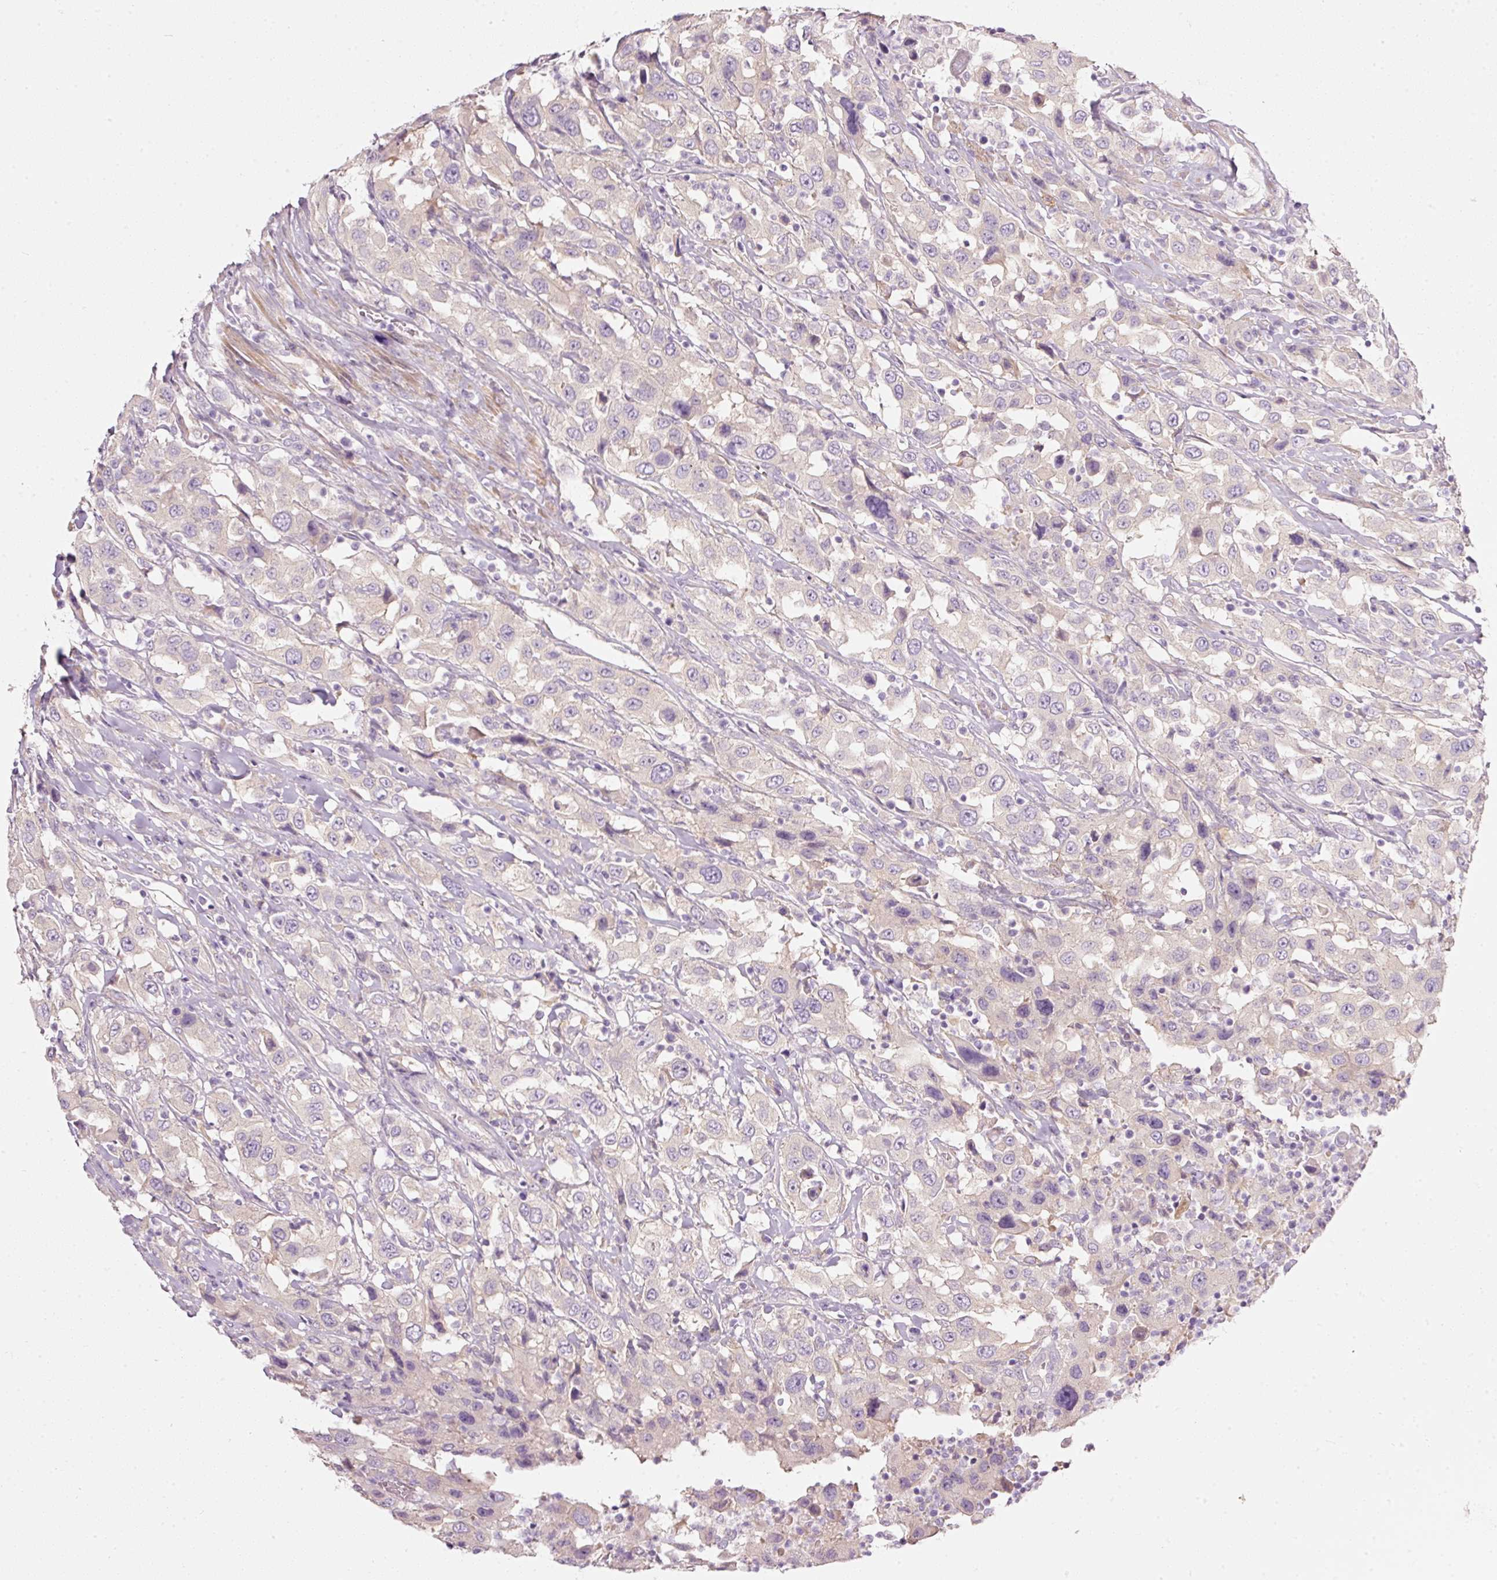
{"staining": {"intensity": "negative", "quantity": "none", "location": "none"}, "tissue": "urothelial cancer", "cell_type": "Tumor cells", "image_type": "cancer", "snomed": [{"axis": "morphology", "description": "Urothelial carcinoma, High grade"}, {"axis": "topography", "description": "Urinary bladder"}], "caption": "This image is of high-grade urothelial carcinoma stained with immunohistochemistry to label a protein in brown with the nuclei are counter-stained blue. There is no positivity in tumor cells.", "gene": "PDXDC1", "patient": {"sex": "male", "age": 61}}